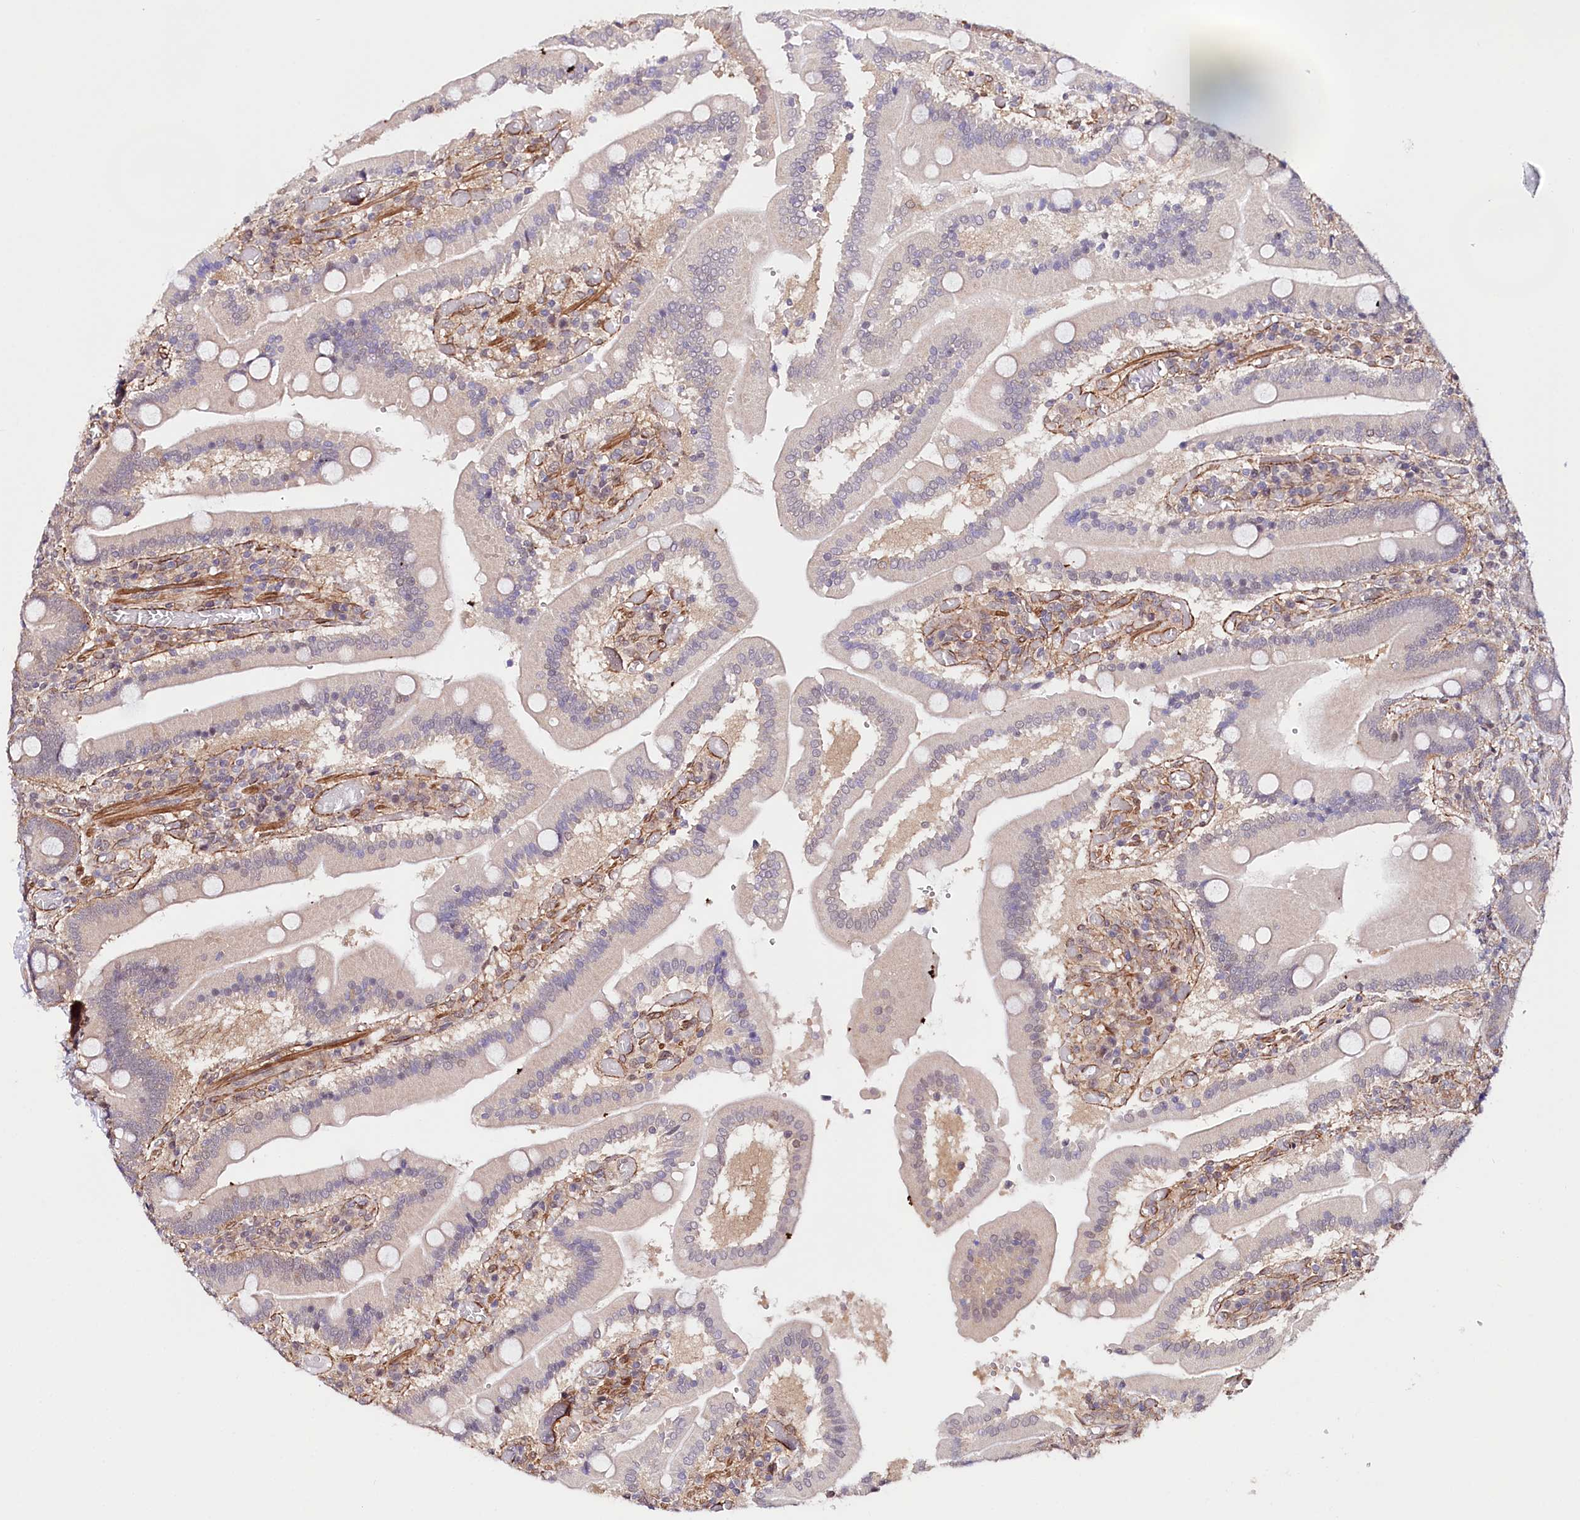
{"staining": {"intensity": "weak", "quantity": "<25%", "location": "nuclear"}, "tissue": "duodenum", "cell_type": "Glandular cells", "image_type": "normal", "snomed": [{"axis": "morphology", "description": "Normal tissue, NOS"}, {"axis": "topography", "description": "Duodenum"}], "caption": "Immunohistochemistry (IHC) photomicrograph of unremarkable duodenum stained for a protein (brown), which demonstrates no expression in glandular cells.", "gene": "PPP2R5B", "patient": {"sex": "female", "age": 62}}